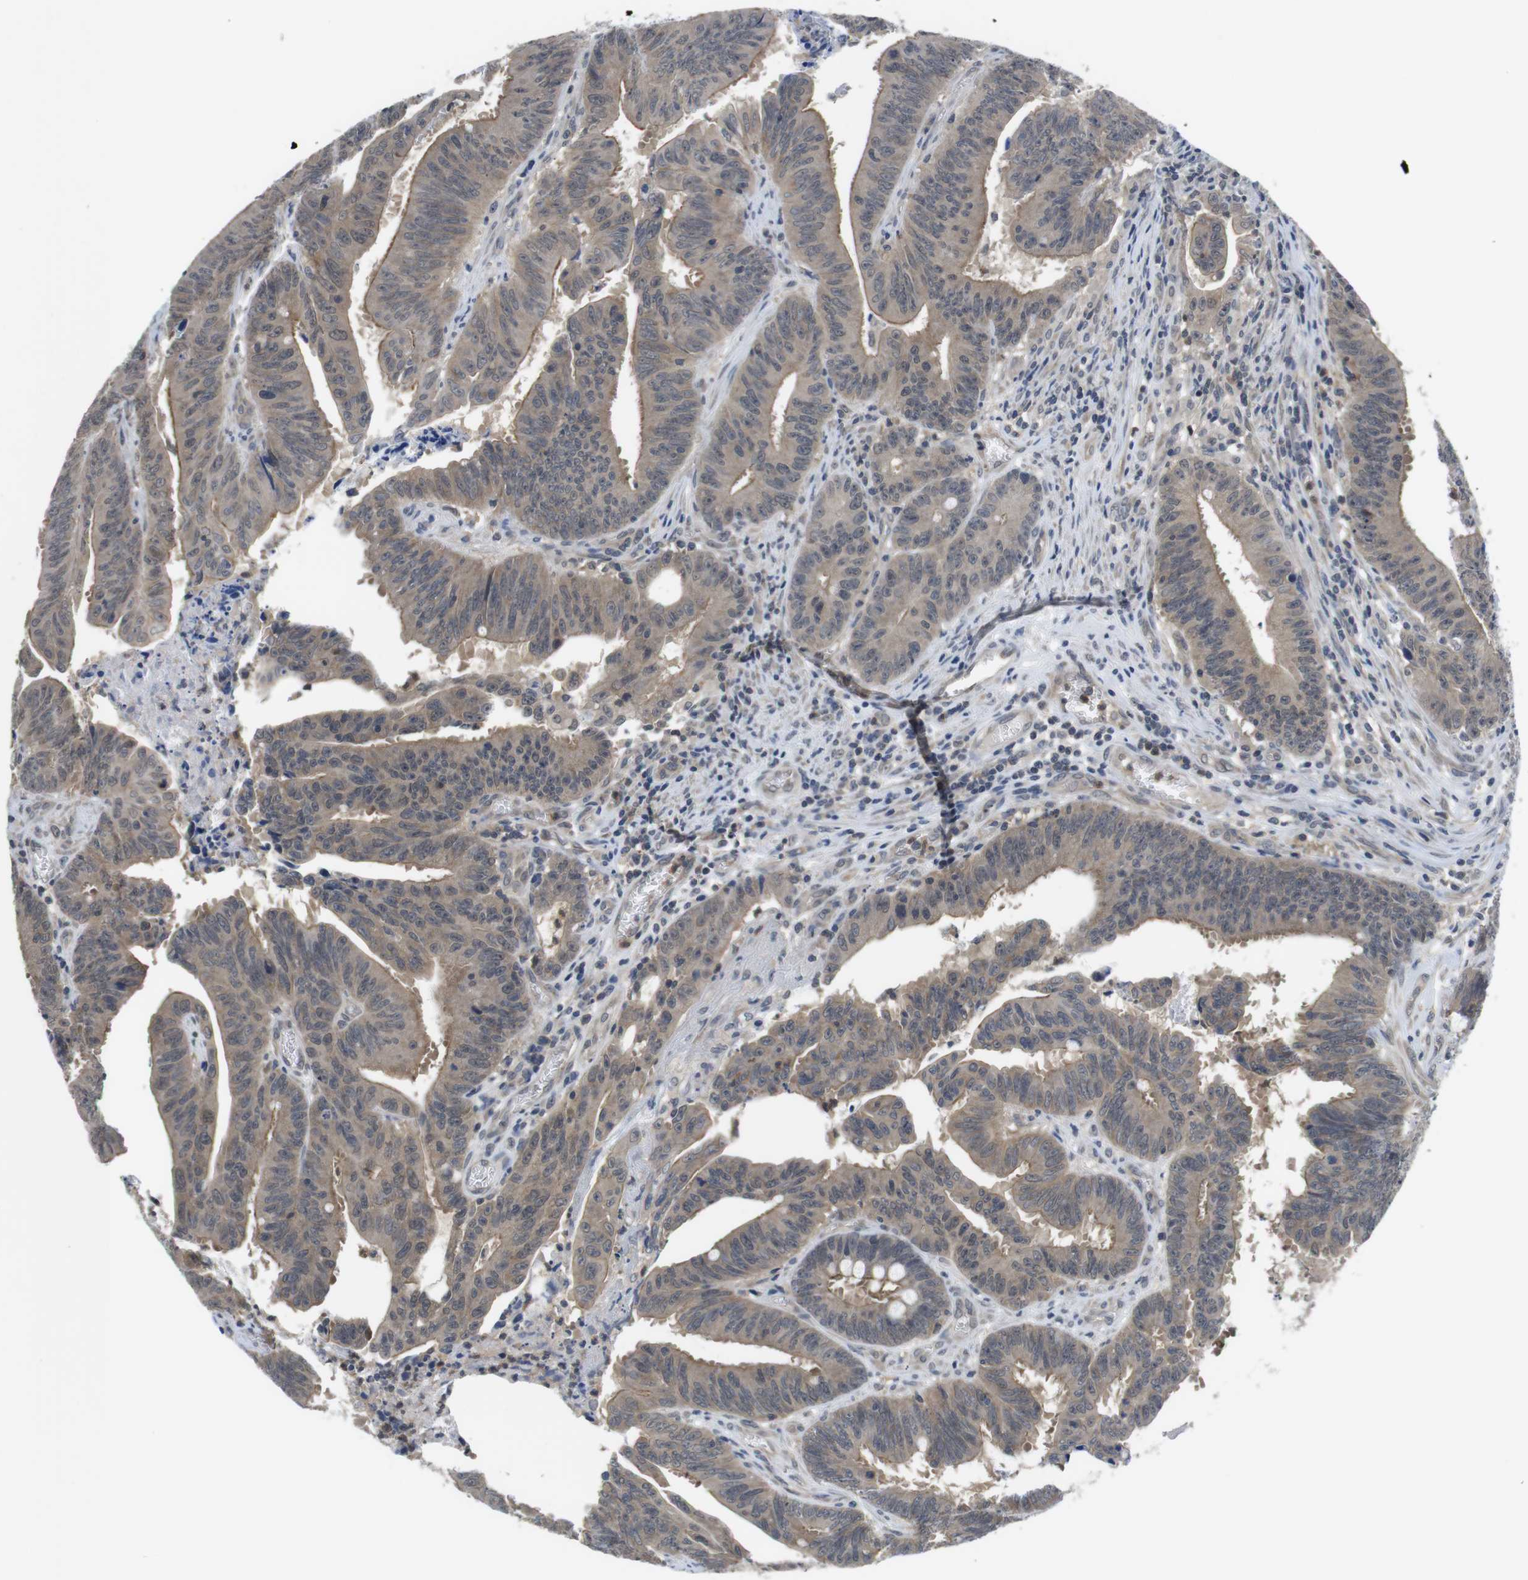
{"staining": {"intensity": "weak", "quantity": ">75%", "location": "cytoplasmic/membranous"}, "tissue": "colorectal cancer", "cell_type": "Tumor cells", "image_type": "cancer", "snomed": [{"axis": "morphology", "description": "Adenocarcinoma, NOS"}, {"axis": "topography", "description": "Colon"}], "caption": "Brown immunohistochemical staining in colorectal adenocarcinoma demonstrates weak cytoplasmic/membranous positivity in approximately >75% of tumor cells. Nuclei are stained in blue.", "gene": "FADD", "patient": {"sex": "male", "age": 45}}